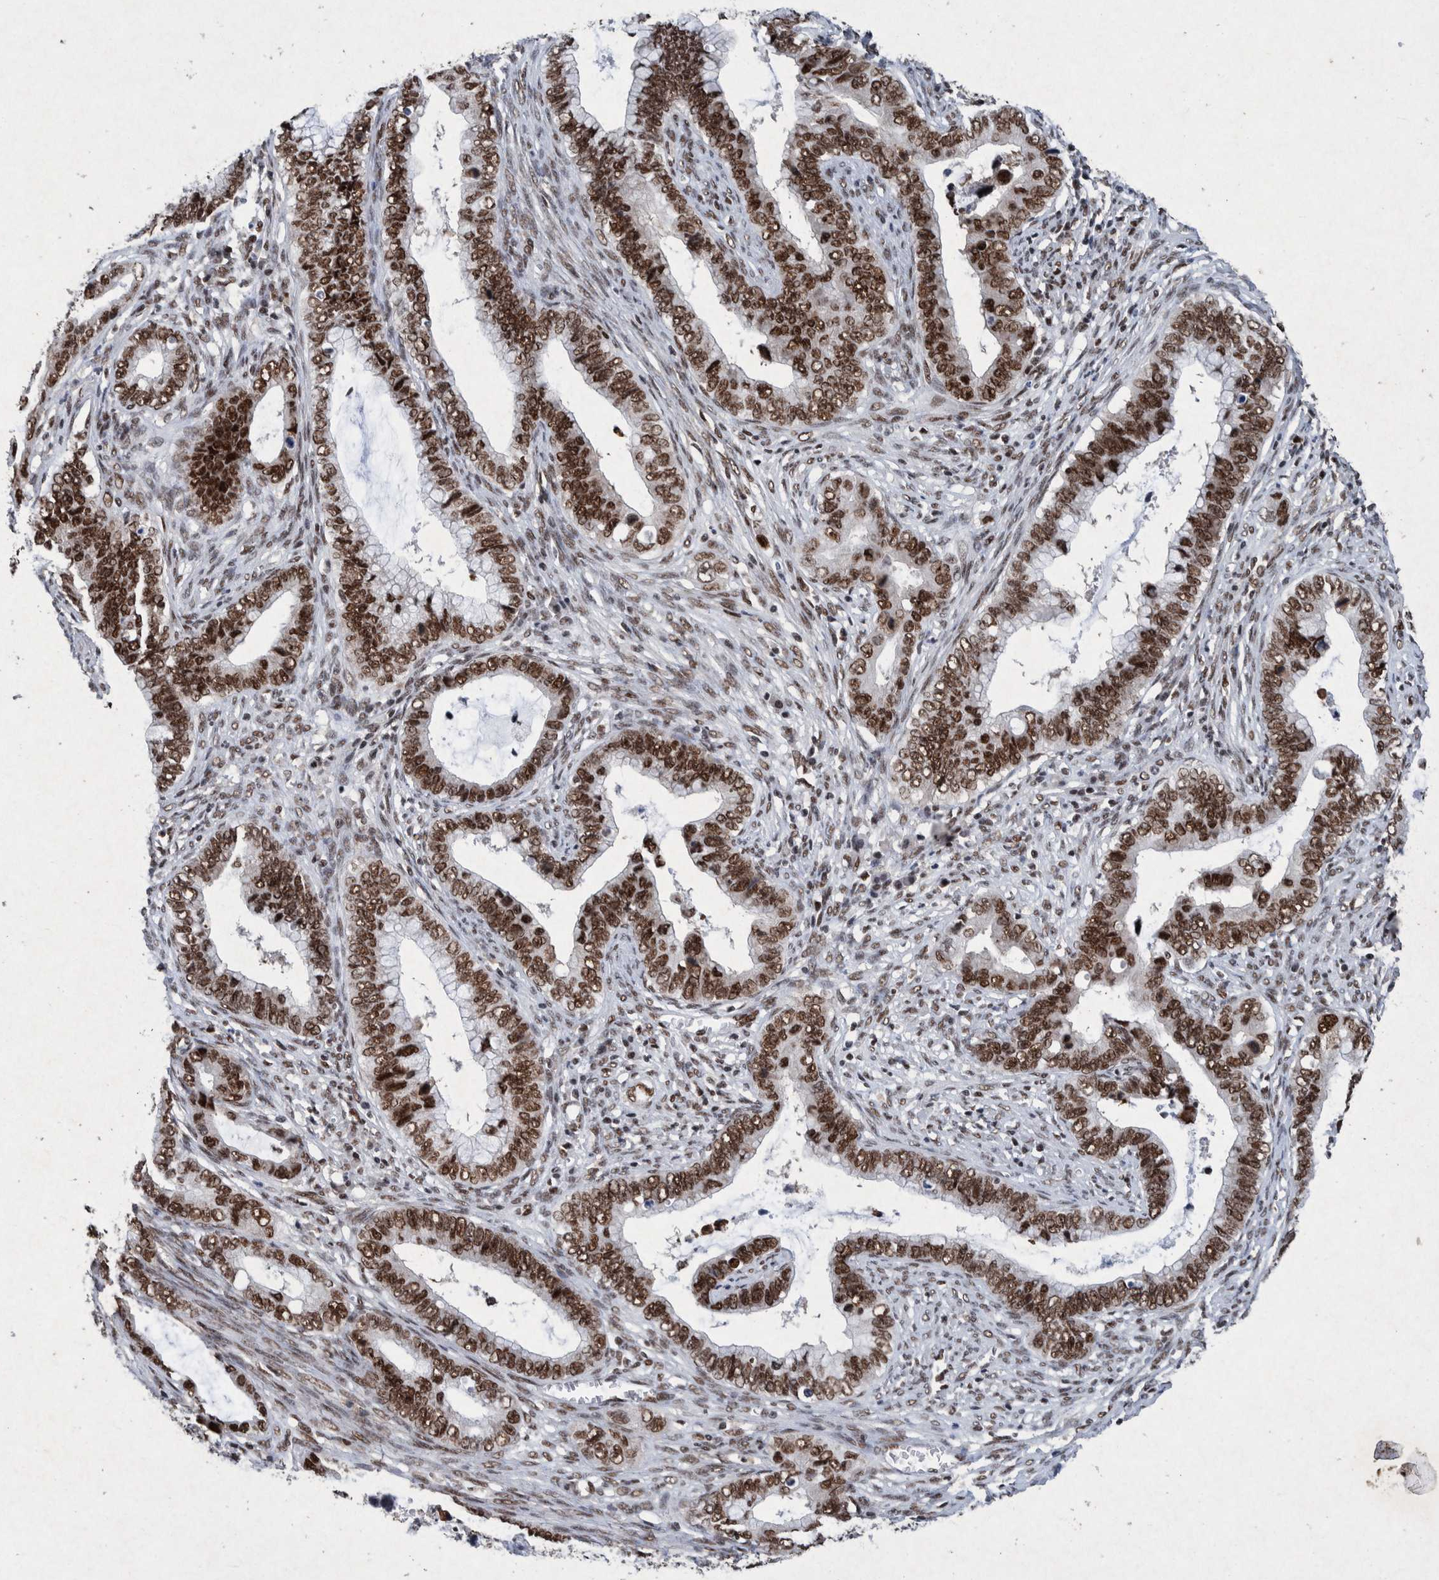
{"staining": {"intensity": "strong", "quantity": ">75%", "location": "nuclear"}, "tissue": "cervical cancer", "cell_type": "Tumor cells", "image_type": "cancer", "snomed": [{"axis": "morphology", "description": "Adenocarcinoma, NOS"}, {"axis": "topography", "description": "Cervix"}], "caption": "Immunohistochemical staining of adenocarcinoma (cervical) reveals high levels of strong nuclear positivity in approximately >75% of tumor cells. The protein is shown in brown color, while the nuclei are stained blue.", "gene": "TAF10", "patient": {"sex": "female", "age": 44}}